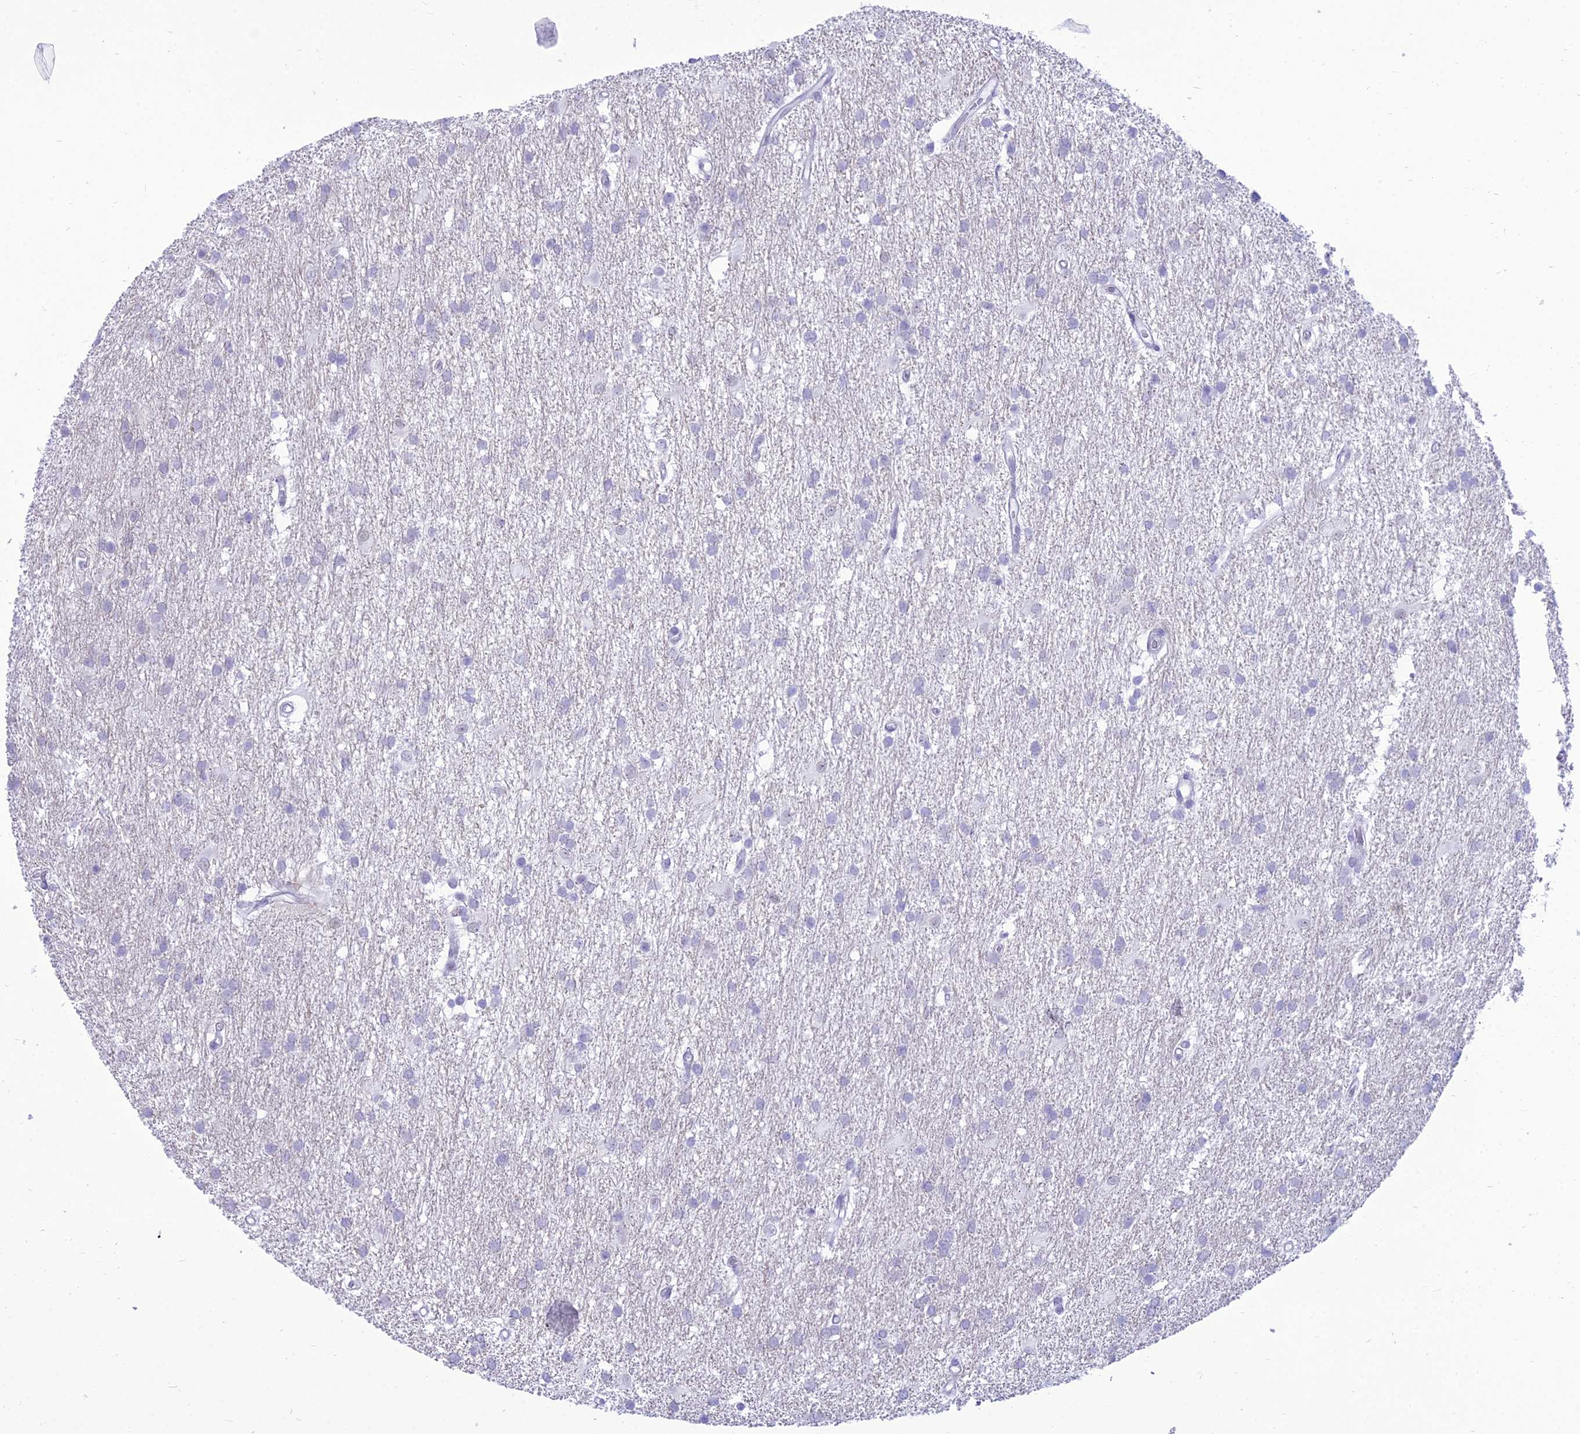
{"staining": {"intensity": "negative", "quantity": "none", "location": "none"}, "tissue": "glioma", "cell_type": "Tumor cells", "image_type": "cancer", "snomed": [{"axis": "morphology", "description": "Glioma, malignant, High grade"}, {"axis": "topography", "description": "Brain"}], "caption": "High power microscopy image of an IHC image of malignant glioma (high-grade), revealing no significant expression in tumor cells.", "gene": "DHX40", "patient": {"sex": "male", "age": 77}}